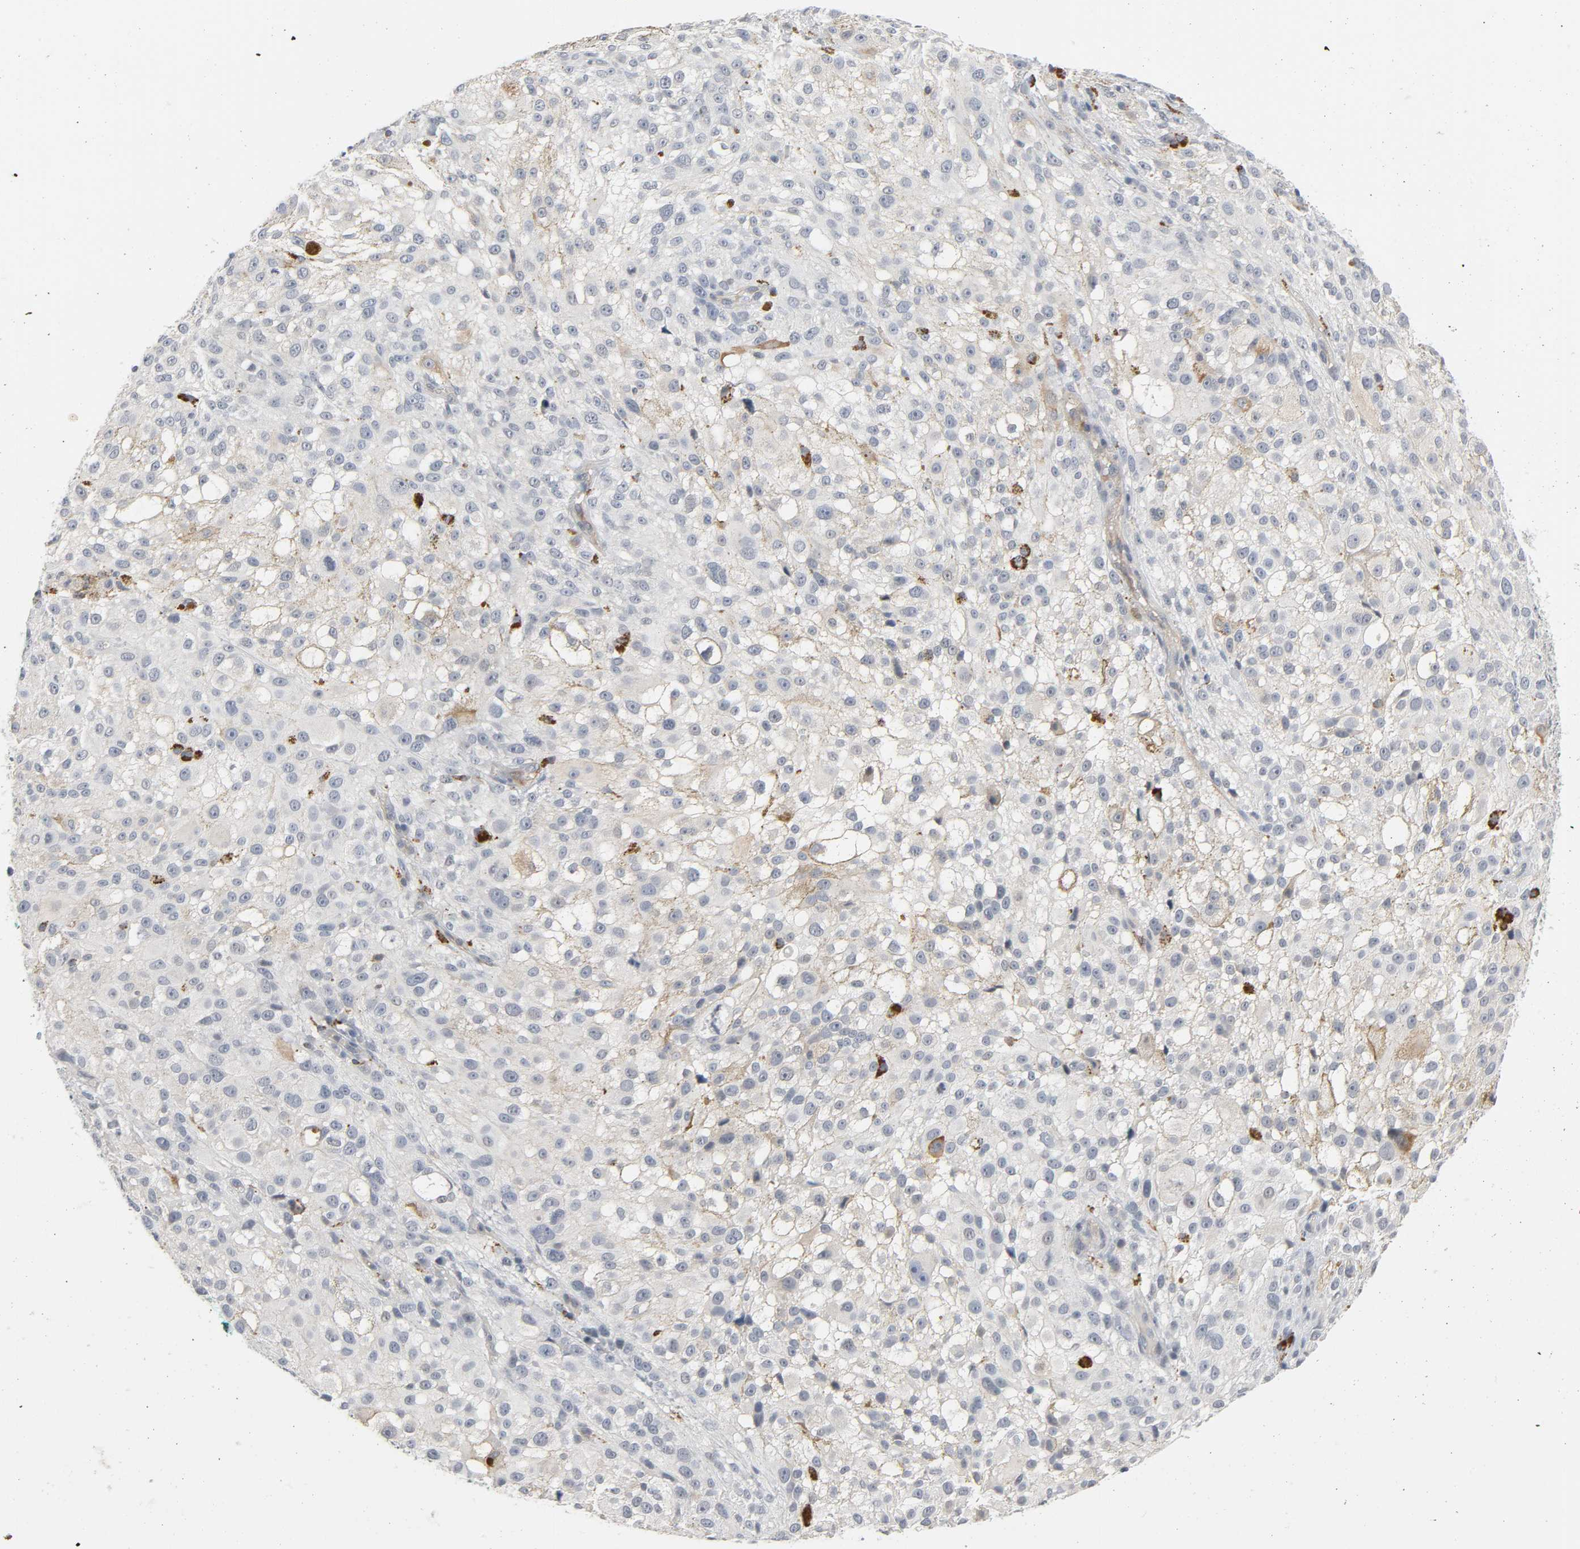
{"staining": {"intensity": "negative", "quantity": "none", "location": "none"}, "tissue": "melanoma", "cell_type": "Tumor cells", "image_type": "cancer", "snomed": [{"axis": "morphology", "description": "Necrosis, NOS"}, {"axis": "morphology", "description": "Malignant melanoma, NOS"}, {"axis": "topography", "description": "Skin"}], "caption": "Immunohistochemical staining of melanoma demonstrates no significant expression in tumor cells.", "gene": "CD4", "patient": {"sex": "female", "age": 87}}